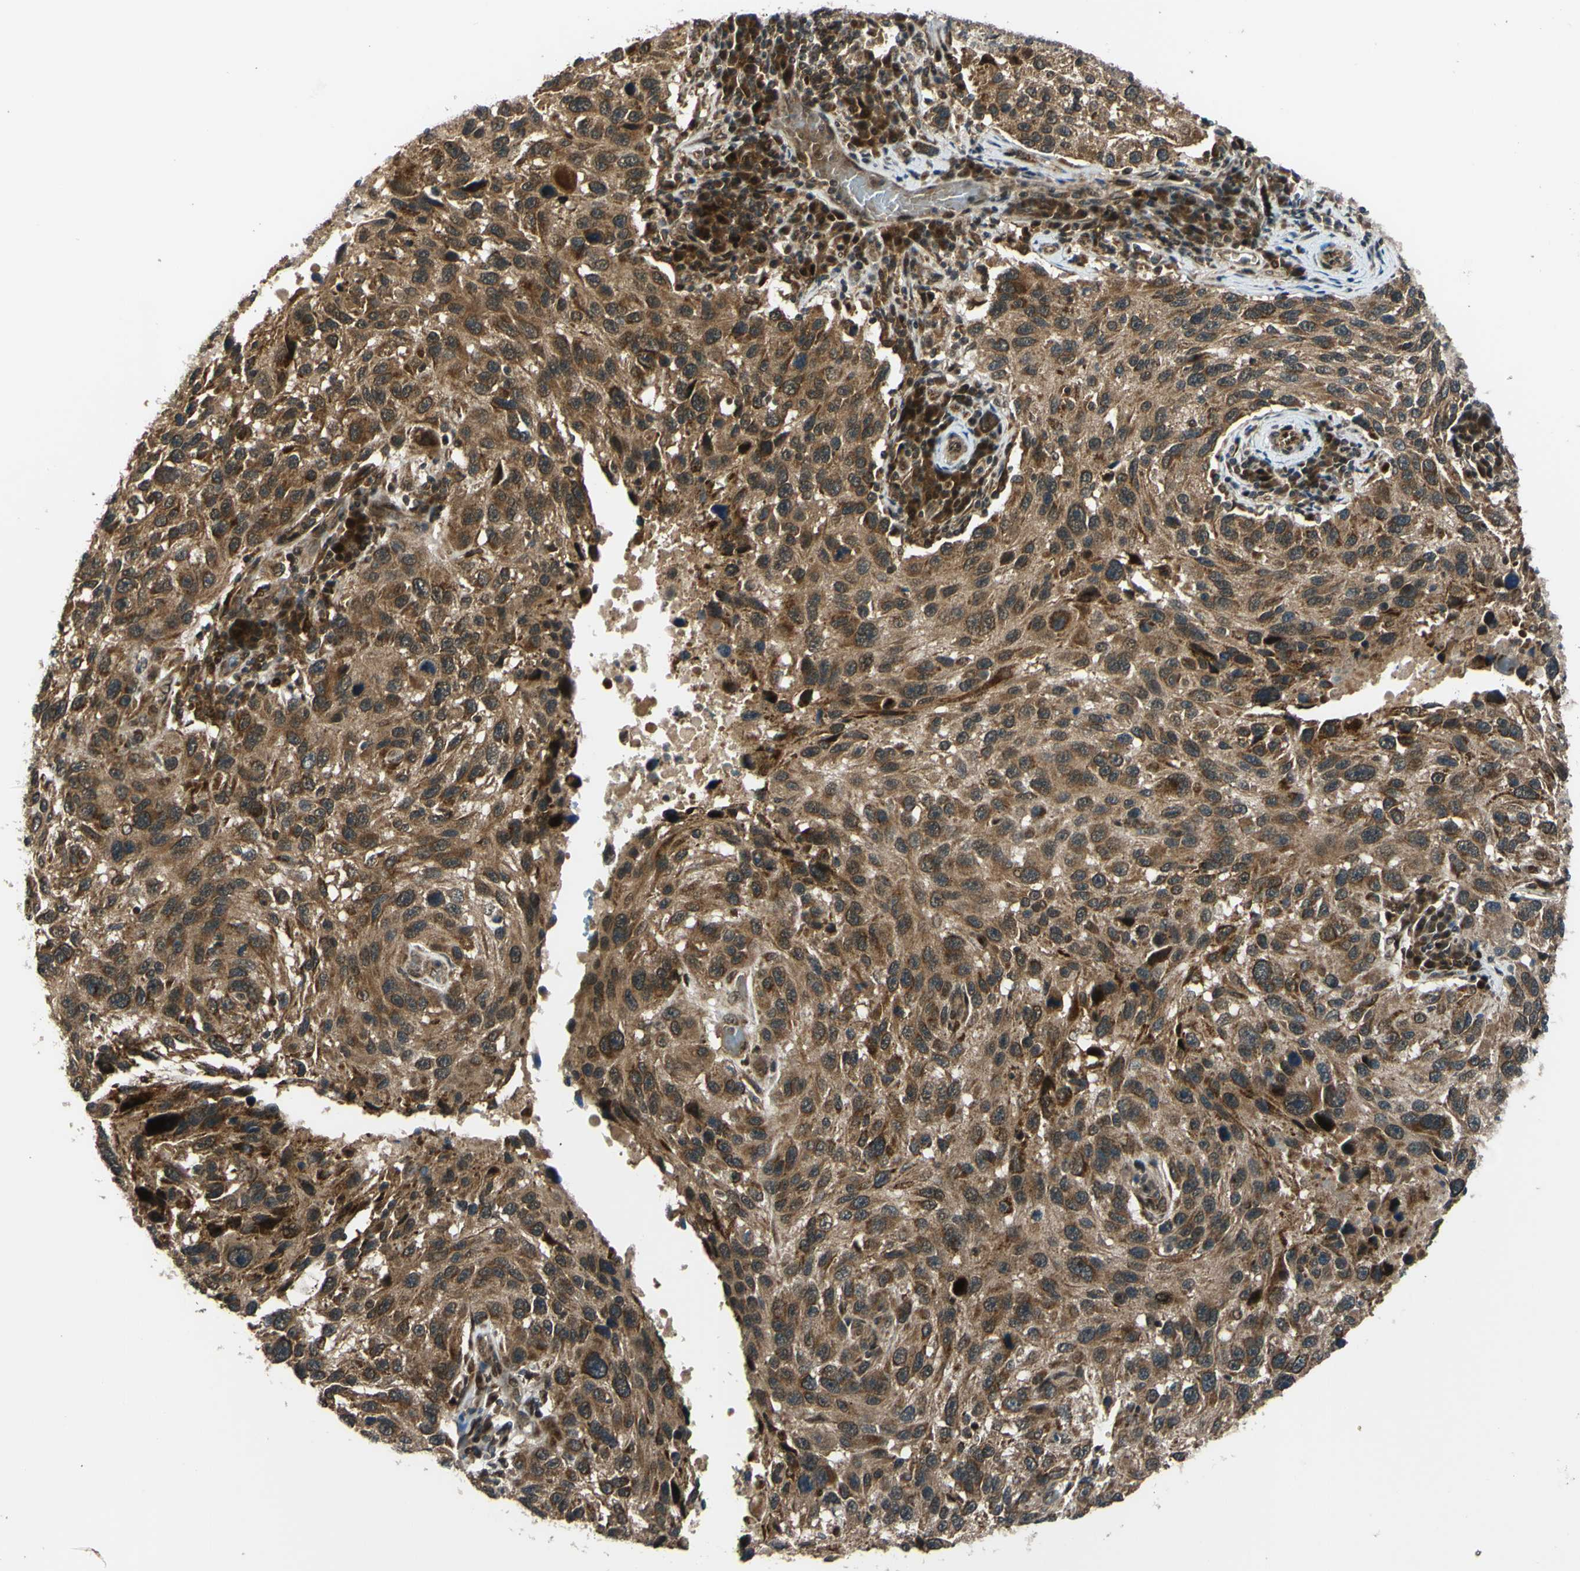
{"staining": {"intensity": "moderate", "quantity": ">75%", "location": "cytoplasmic/membranous"}, "tissue": "melanoma", "cell_type": "Tumor cells", "image_type": "cancer", "snomed": [{"axis": "morphology", "description": "Malignant melanoma, NOS"}, {"axis": "topography", "description": "Skin"}], "caption": "A photomicrograph showing moderate cytoplasmic/membranous expression in approximately >75% of tumor cells in melanoma, as visualized by brown immunohistochemical staining.", "gene": "ABCC8", "patient": {"sex": "male", "age": 53}}